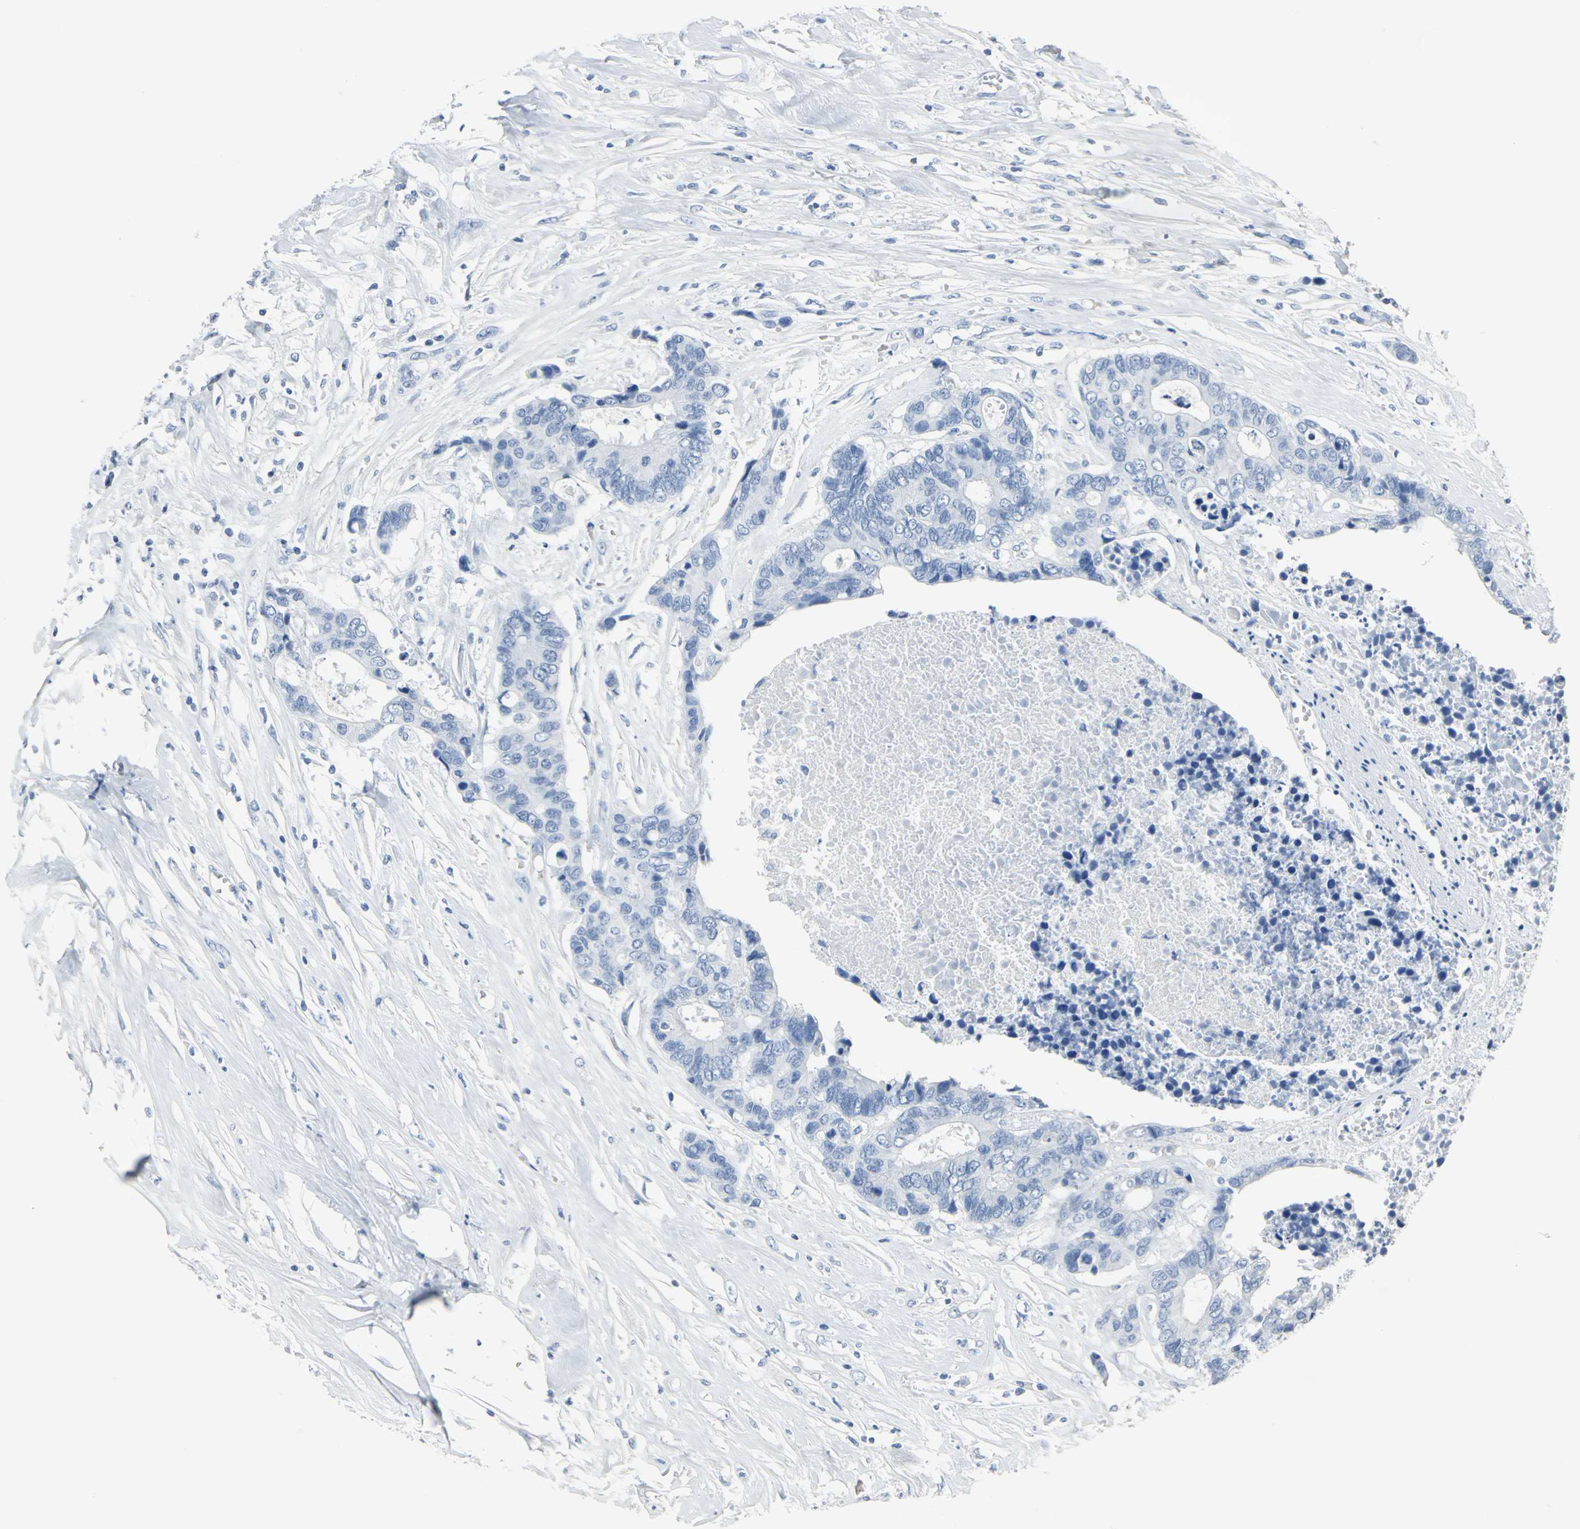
{"staining": {"intensity": "negative", "quantity": "none", "location": "none"}, "tissue": "colorectal cancer", "cell_type": "Tumor cells", "image_type": "cancer", "snomed": [{"axis": "morphology", "description": "Adenocarcinoma, NOS"}, {"axis": "topography", "description": "Rectum"}], "caption": "DAB immunohistochemical staining of adenocarcinoma (colorectal) exhibits no significant staining in tumor cells.", "gene": "CA3", "patient": {"sex": "male", "age": 55}}